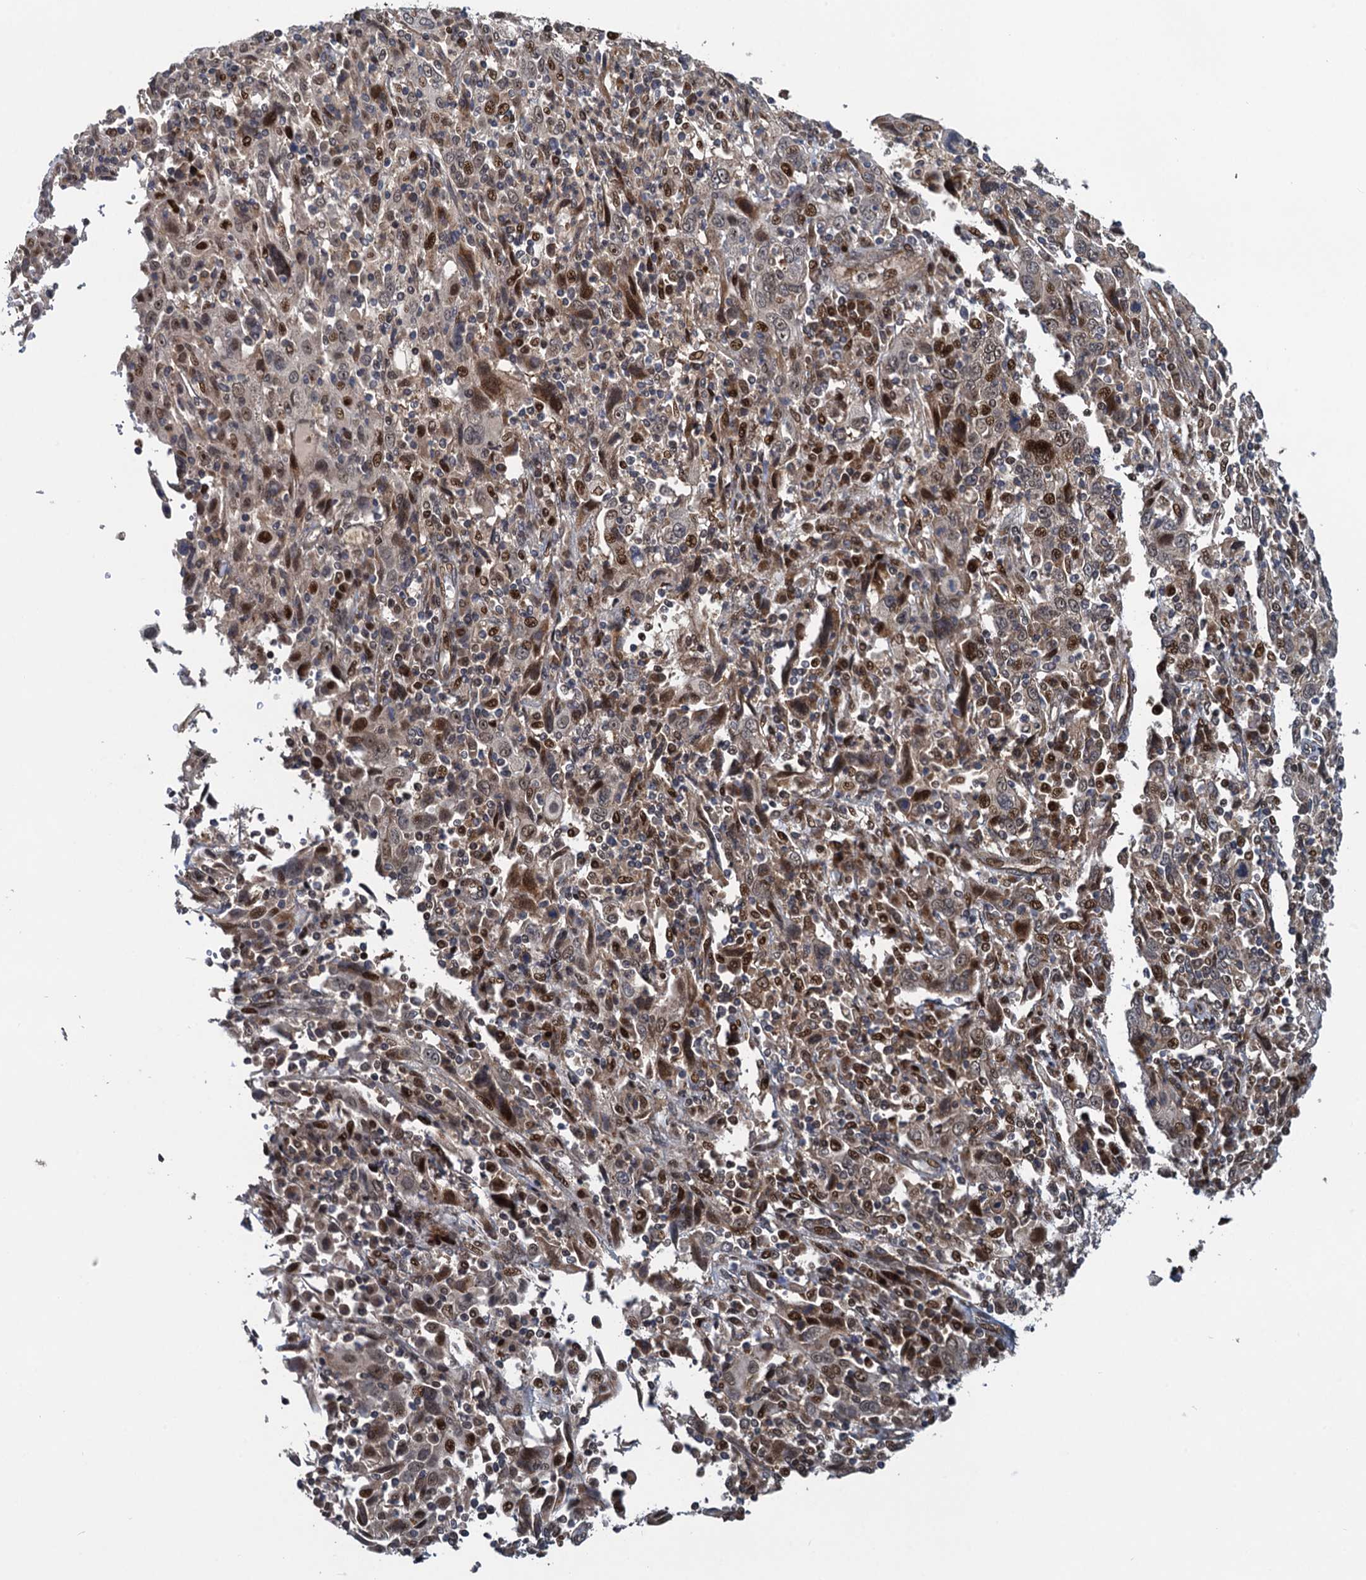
{"staining": {"intensity": "moderate", "quantity": ">75%", "location": "cytoplasmic/membranous,nuclear"}, "tissue": "cervical cancer", "cell_type": "Tumor cells", "image_type": "cancer", "snomed": [{"axis": "morphology", "description": "Squamous cell carcinoma, NOS"}, {"axis": "topography", "description": "Cervix"}], "caption": "IHC of human cervical squamous cell carcinoma shows medium levels of moderate cytoplasmic/membranous and nuclear positivity in approximately >75% of tumor cells. (brown staining indicates protein expression, while blue staining denotes nuclei).", "gene": "ATOSA", "patient": {"sex": "female", "age": 46}}